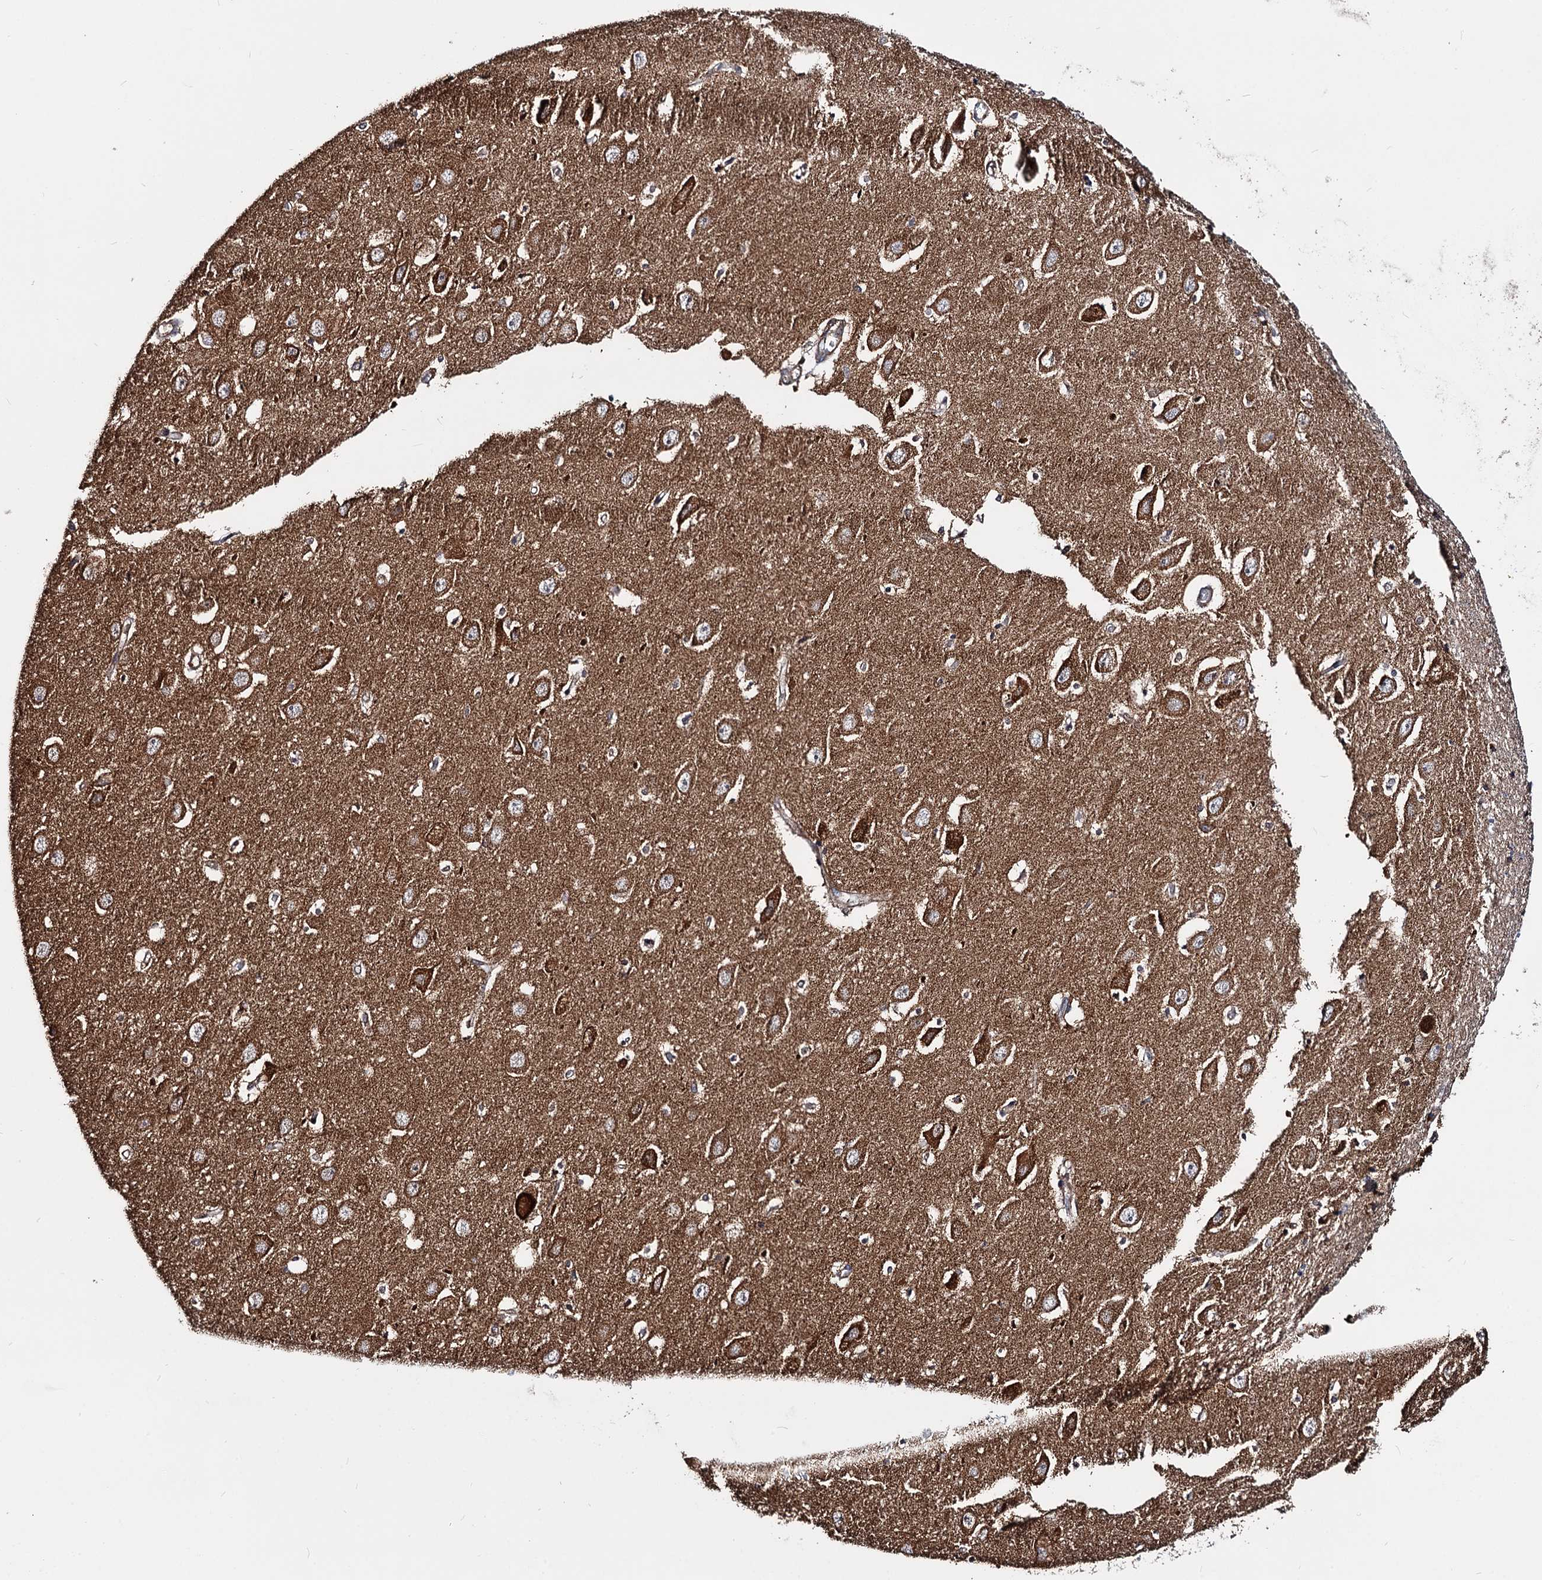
{"staining": {"intensity": "moderate", "quantity": ">75%", "location": "cytoplasmic/membranous"}, "tissue": "hippocampus", "cell_type": "Glial cells", "image_type": "normal", "snomed": [{"axis": "morphology", "description": "Normal tissue, NOS"}, {"axis": "topography", "description": "Hippocampus"}], "caption": "Protein analysis of benign hippocampus exhibits moderate cytoplasmic/membranous positivity in about >75% of glial cells. (DAB (3,3'-diaminobenzidine) = brown stain, brightfield microscopy at high magnification).", "gene": "CEP76", "patient": {"sex": "female", "age": 64}}